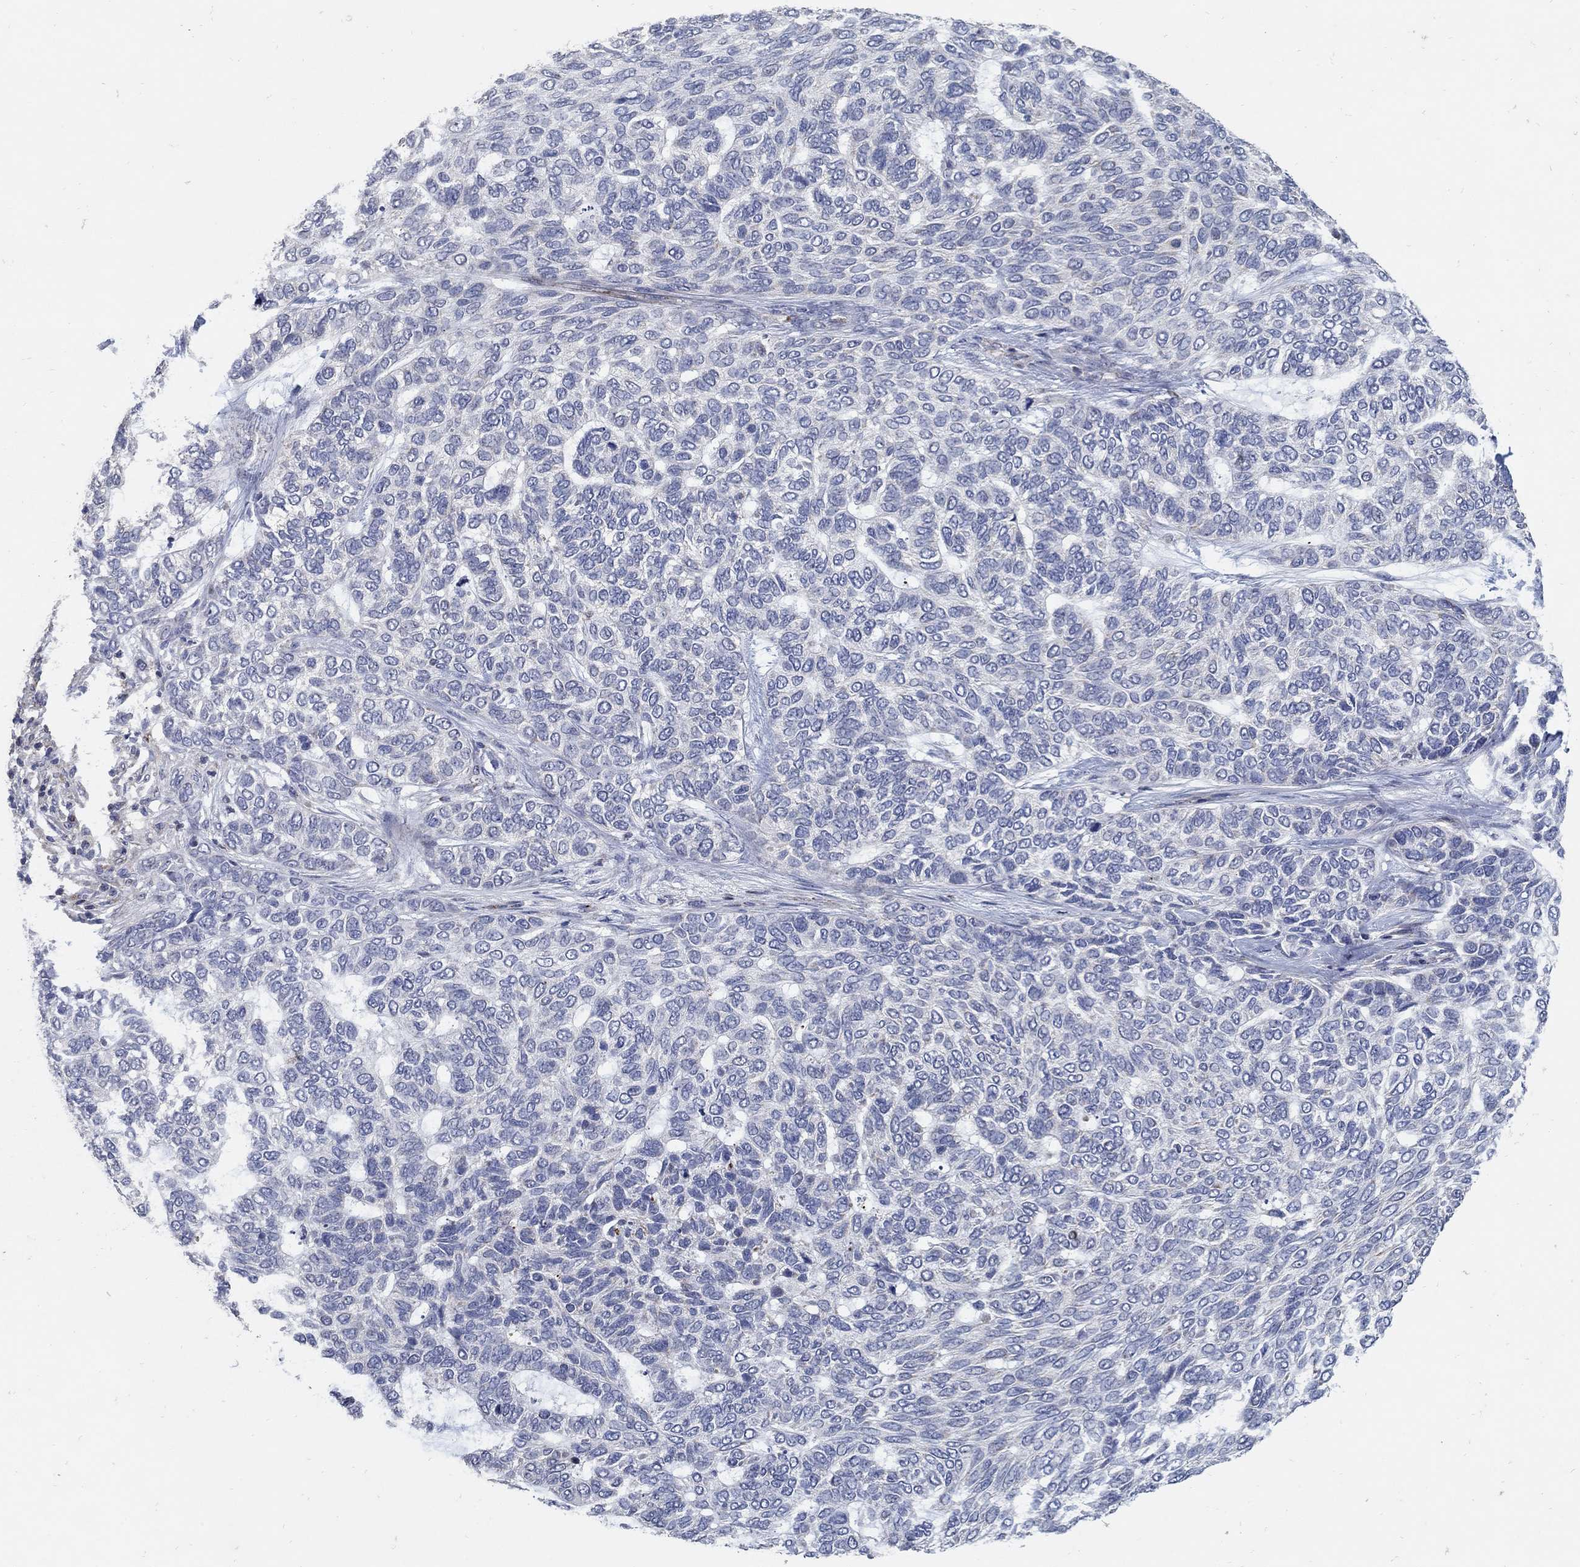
{"staining": {"intensity": "negative", "quantity": "none", "location": "none"}, "tissue": "skin cancer", "cell_type": "Tumor cells", "image_type": "cancer", "snomed": [{"axis": "morphology", "description": "Basal cell carcinoma"}, {"axis": "topography", "description": "Skin"}], "caption": "IHC photomicrograph of neoplastic tissue: basal cell carcinoma (skin) stained with DAB (3,3'-diaminobenzidine) demonstrates no significant protein staining in tumor cells.", "gene": "HMX2", "patient": {"sex": "female", "age": 65}}